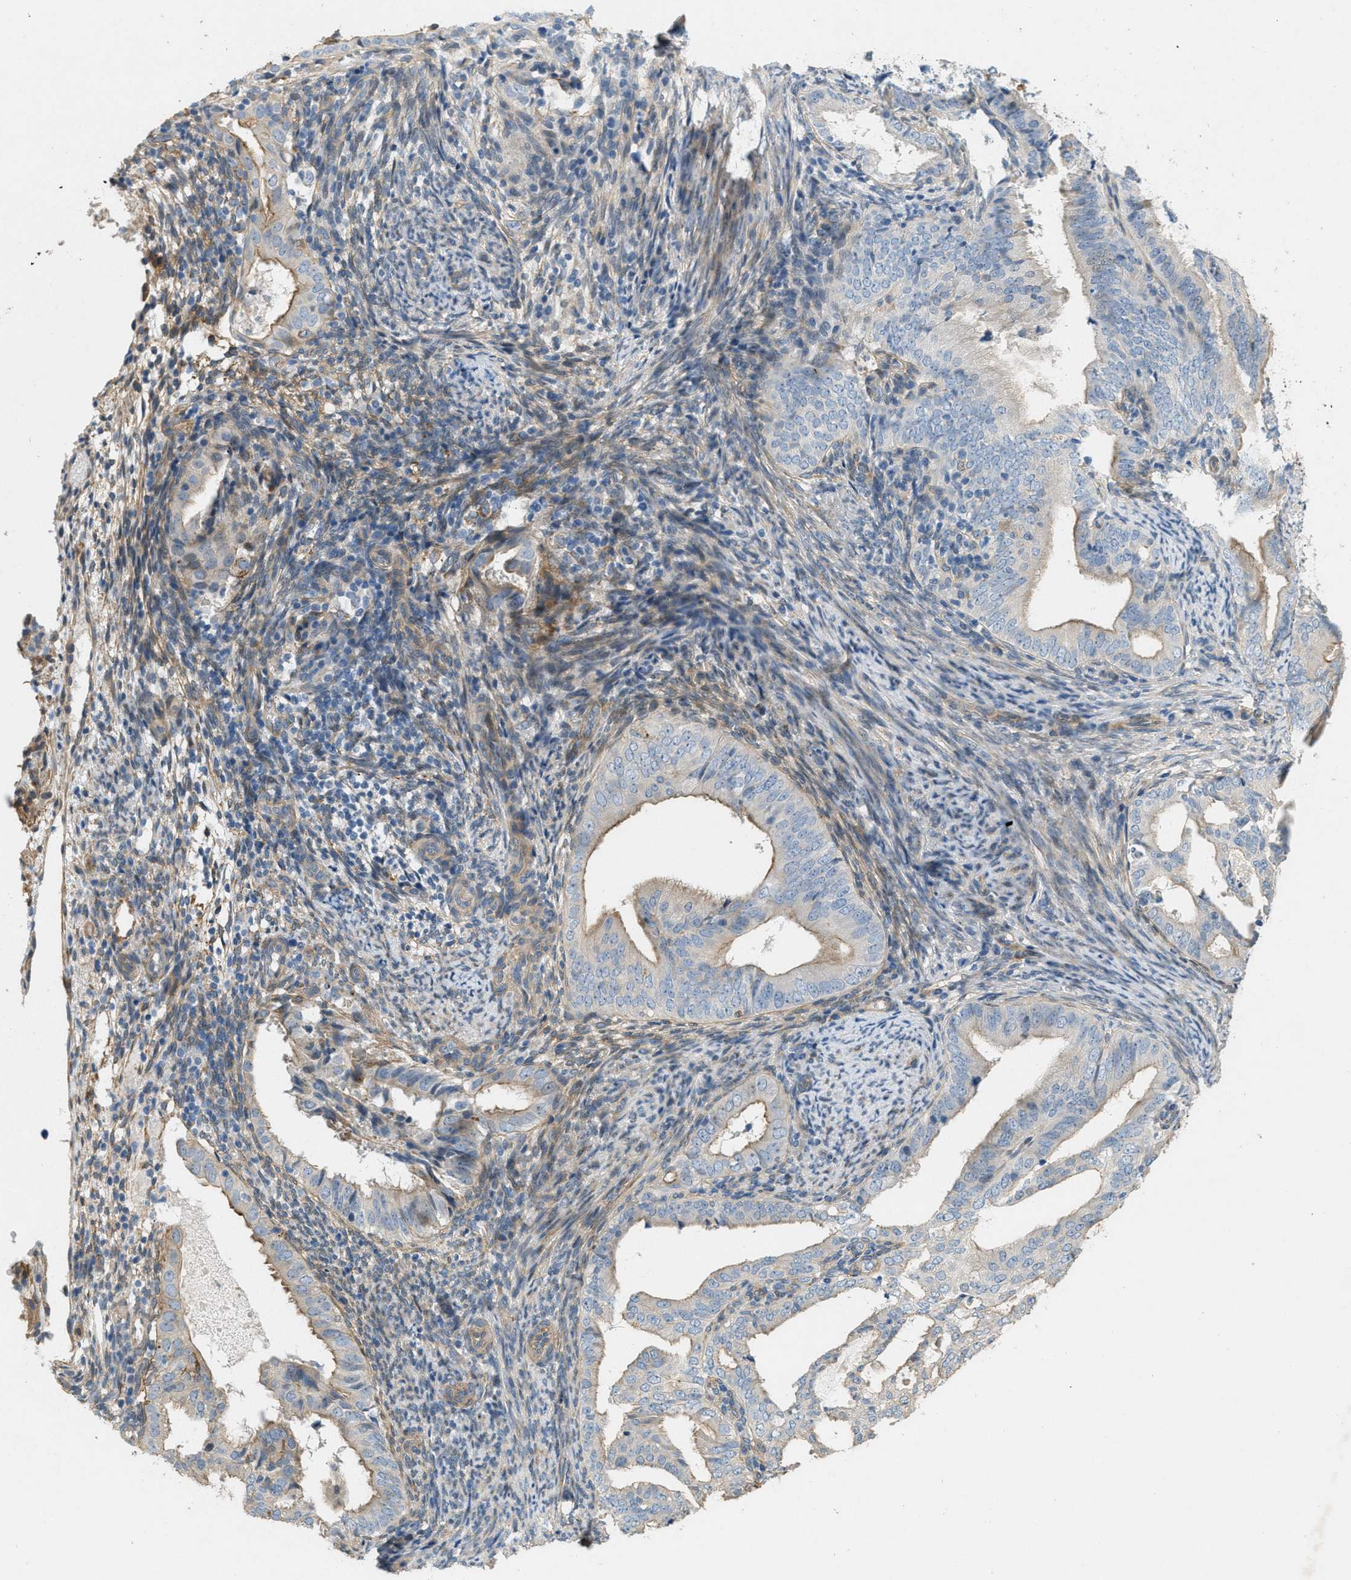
{"staining": {"intensity": "weak", "quantity": "<25%", "location": "cytoplasmic/membranous"}, "tissue": "endometrial cancer", "cell_type": "Tumor cells", "image_type": "cancer", "snomed": [{"axis": "morphology", "description": "Adenocarcinoma, NOS"}, {"axis": "topography", "description": "Endometrium"}], "caption": "The micrograph reveals no staining of tumor cells in adenocarcinoma (endometrial).", "gene": "ADCY5", "patient": {"sex": "female", "age": 58}}